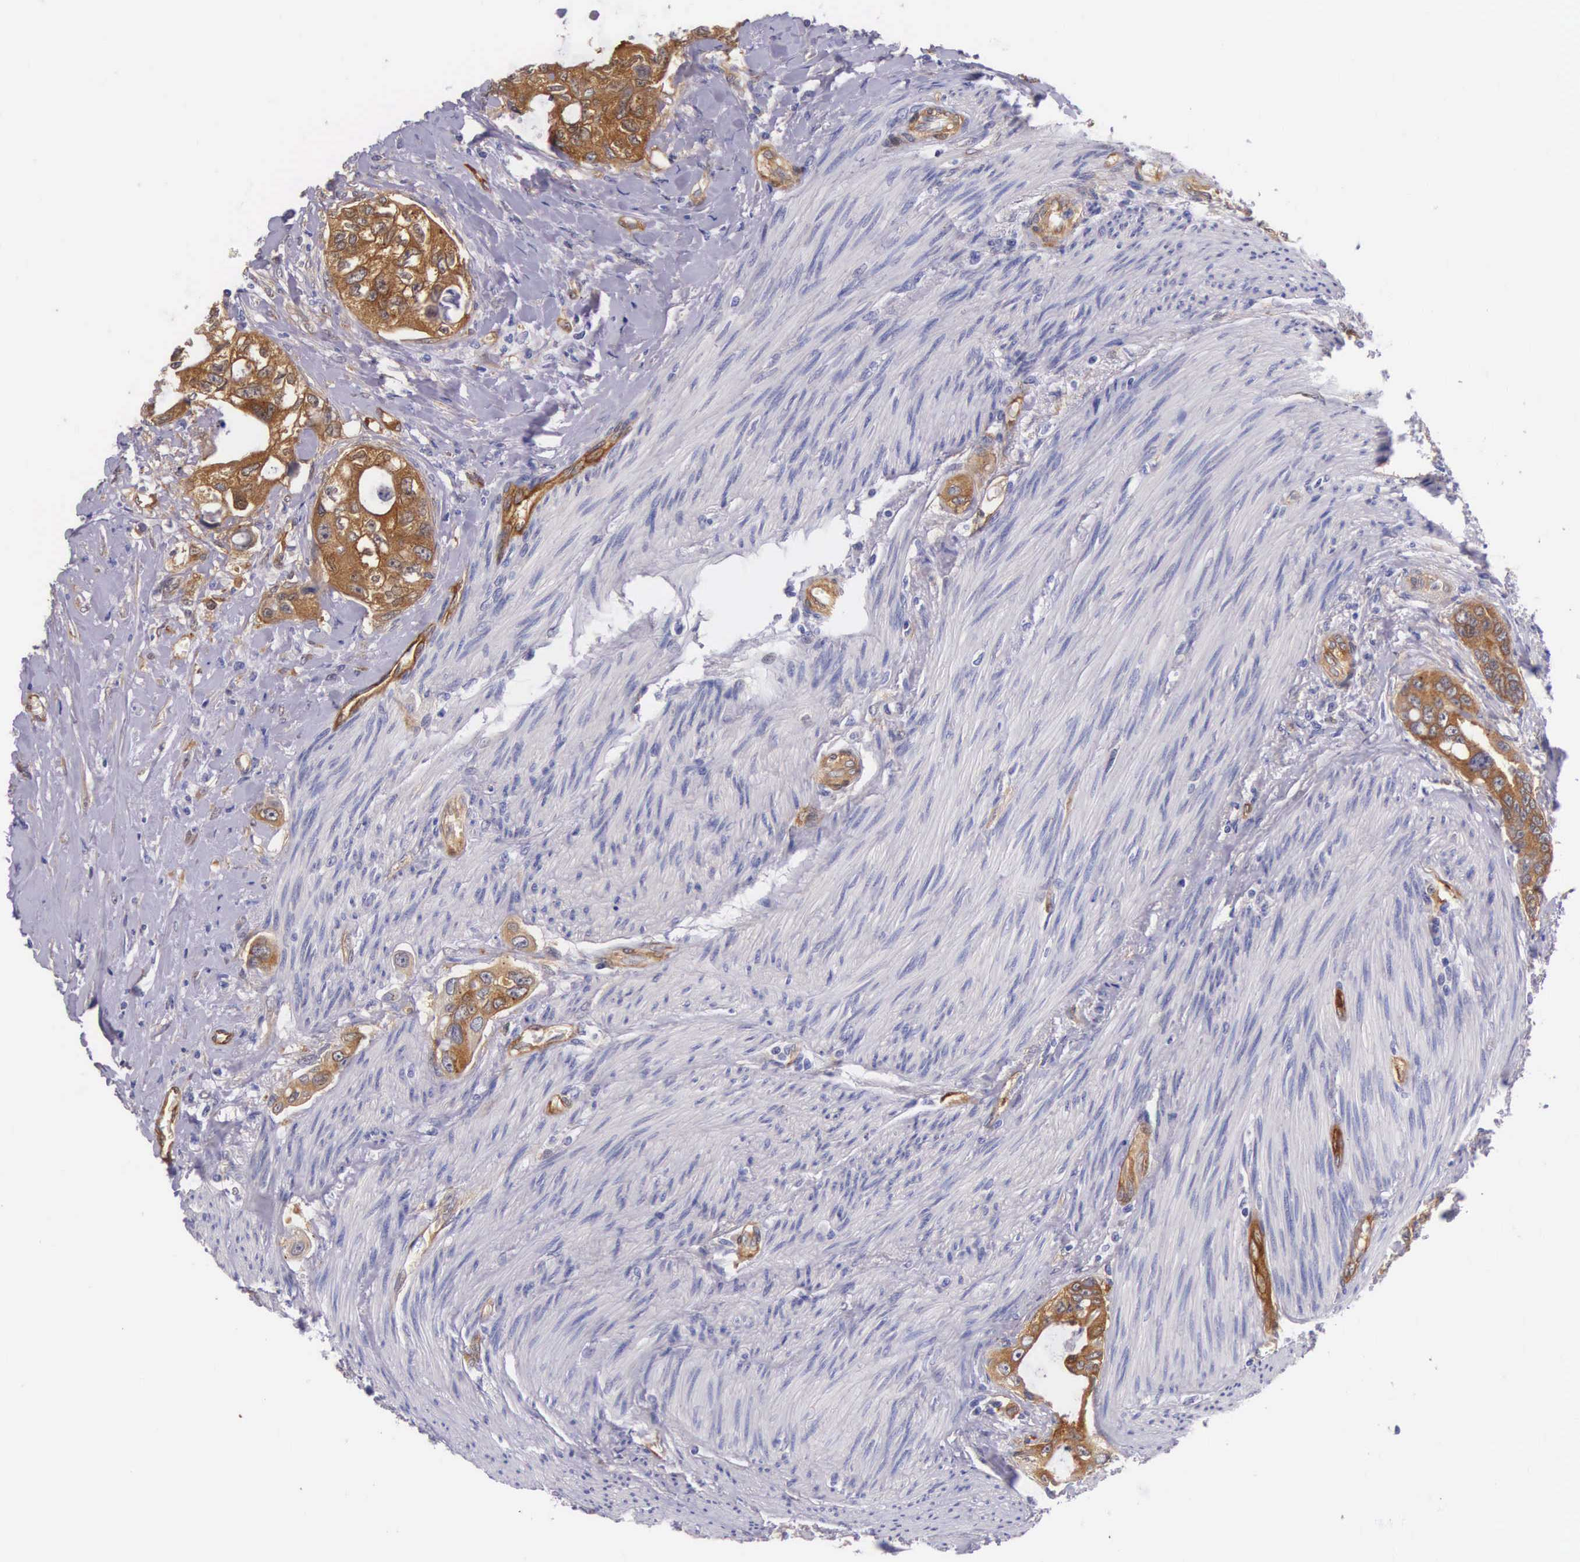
{"staining": {"intensity": "strong", "quantity": ">75%", "location": "cytoplasmic/membranous"}, "tissue": "colorectal cancer", "cell_type": "Tumor cells", "image_type": "cancer", "snomed": [{"axis": "morphology", "description": "Adenocarcinoma, NOS"}, {"axis": "topography", "description": "Rectum"}], "caption": "Immunohistochemistry image of neoplastic tissue: human colorectal cancer stained using immunohistochemistry exhibits high levels of strong protein expression localized specifically in the cytoplasmic/membranous of tumor cells, appearing as a cytoplasmic/membranous brown color.", "gene": "BCAR1", "patient": {"sex": "female", "age": 57}}